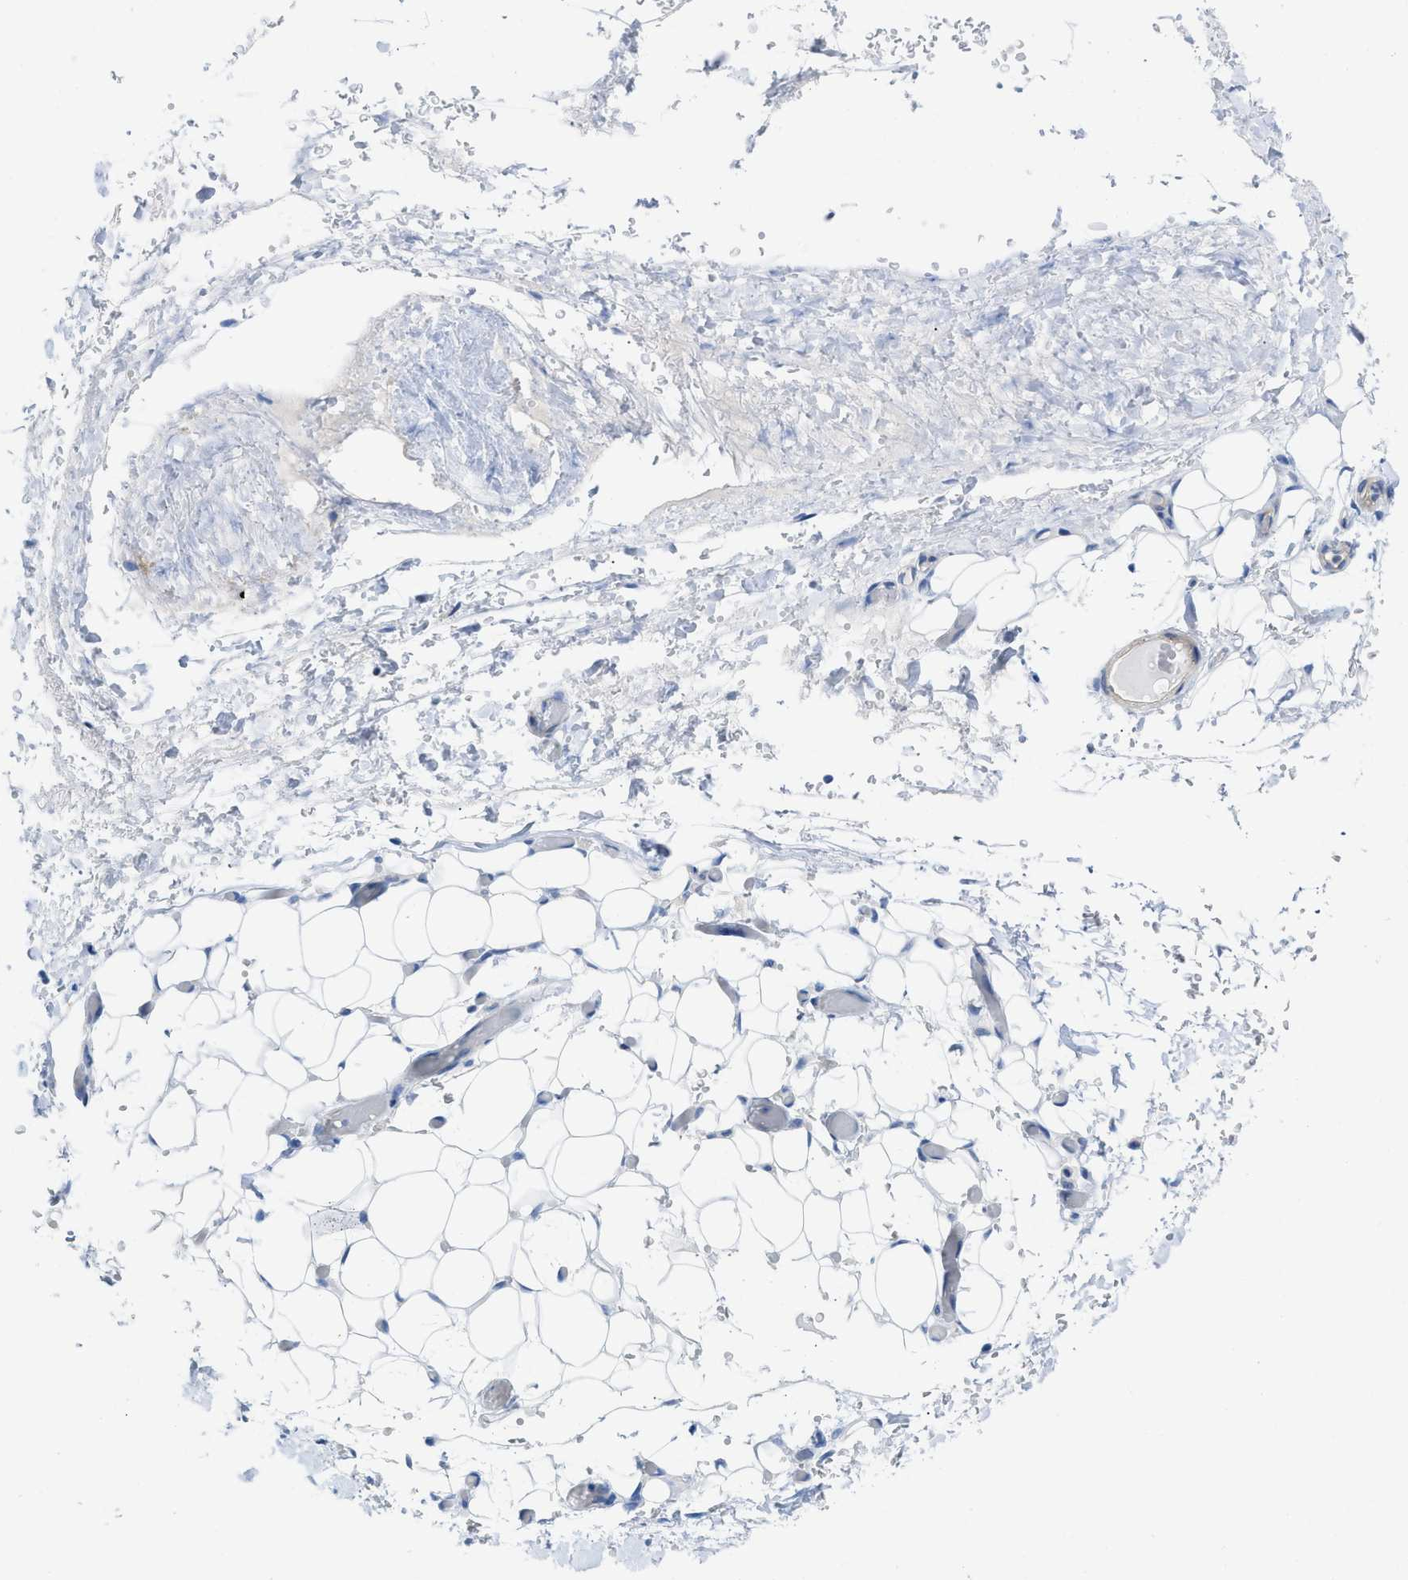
{"staining": {"intensity": "negative", "quantity": "none", "location": "none"}, "tissue": "adipose tissue", "cell_type": "Adipocytes", "image_type": "normal", "snomed": [{"axis": "morphology", "description": "Normal tissue, NOS"}, {"axis": "morphology", "description": "Adenocarcinoma, NOS"}, {"axis": "topography", "description": "Esophagus"}], "caption": "The image reveals no significant positivity in adipocytes of adipose tissue.", "gene": "PDLIM5", "patient": {"sex": "male", "age": 62}}